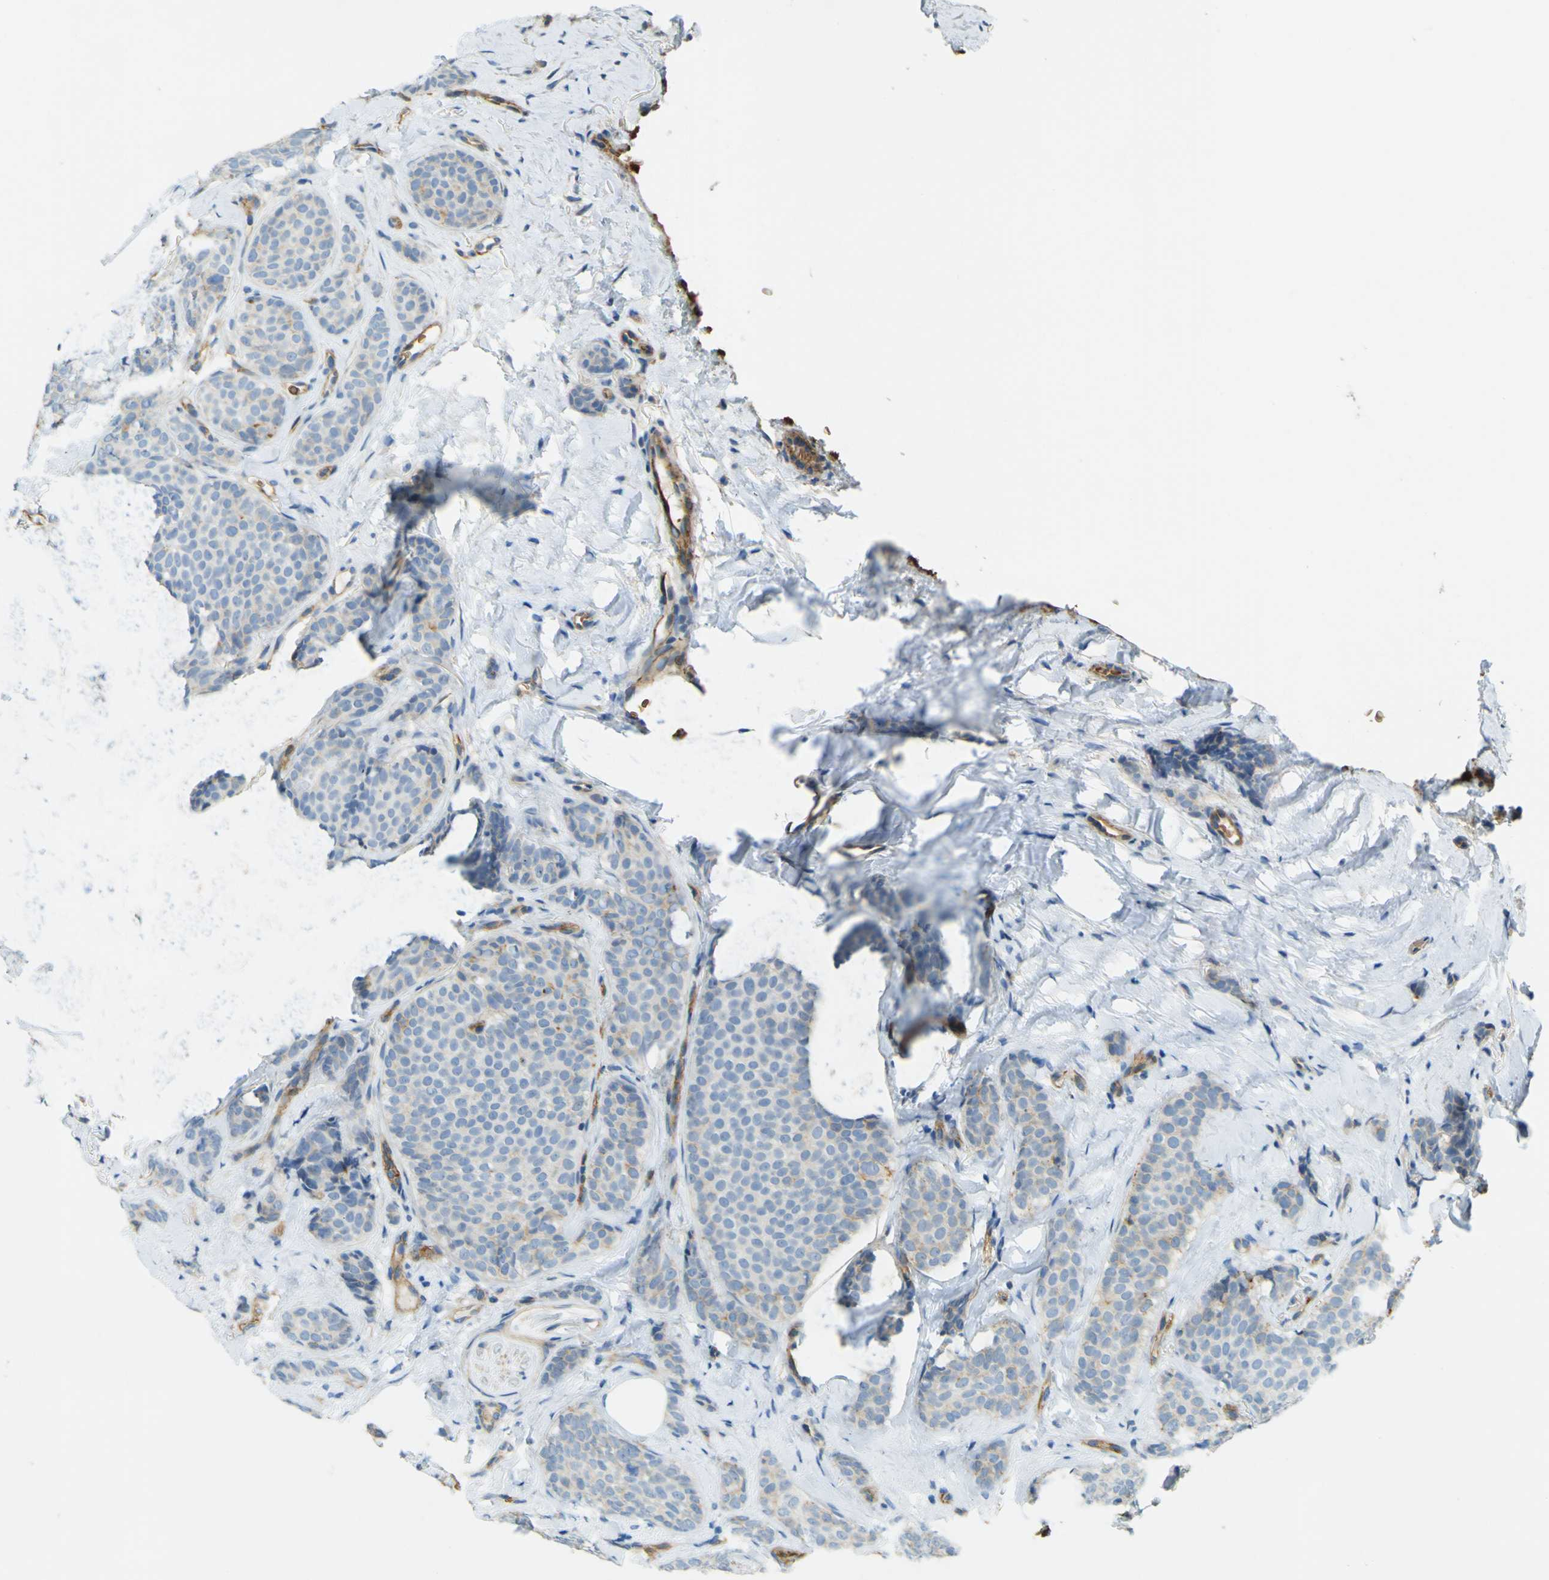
{"staining": {"intensity": "negative", "quantity": "none", "location": "none"}, "tissue": "breast cancer", "cell_type": "Tumor cells", "image_type": "cancer", "snomed": [{"axis": "morphology", "description": "Lobular carcinoma"}, {"axis": "topography", "description": "Skin"}, {"axis": "topography", "description": "Breast"}], "caption": "Immunohistochemistry image of neoplastic tissue: human lobular carcinoma (breast) stained with DAB exhibits no significant protein expression in tumor cells.", "gene": "PLXDC1", "patient": {"sex": "female", "age": 46}}